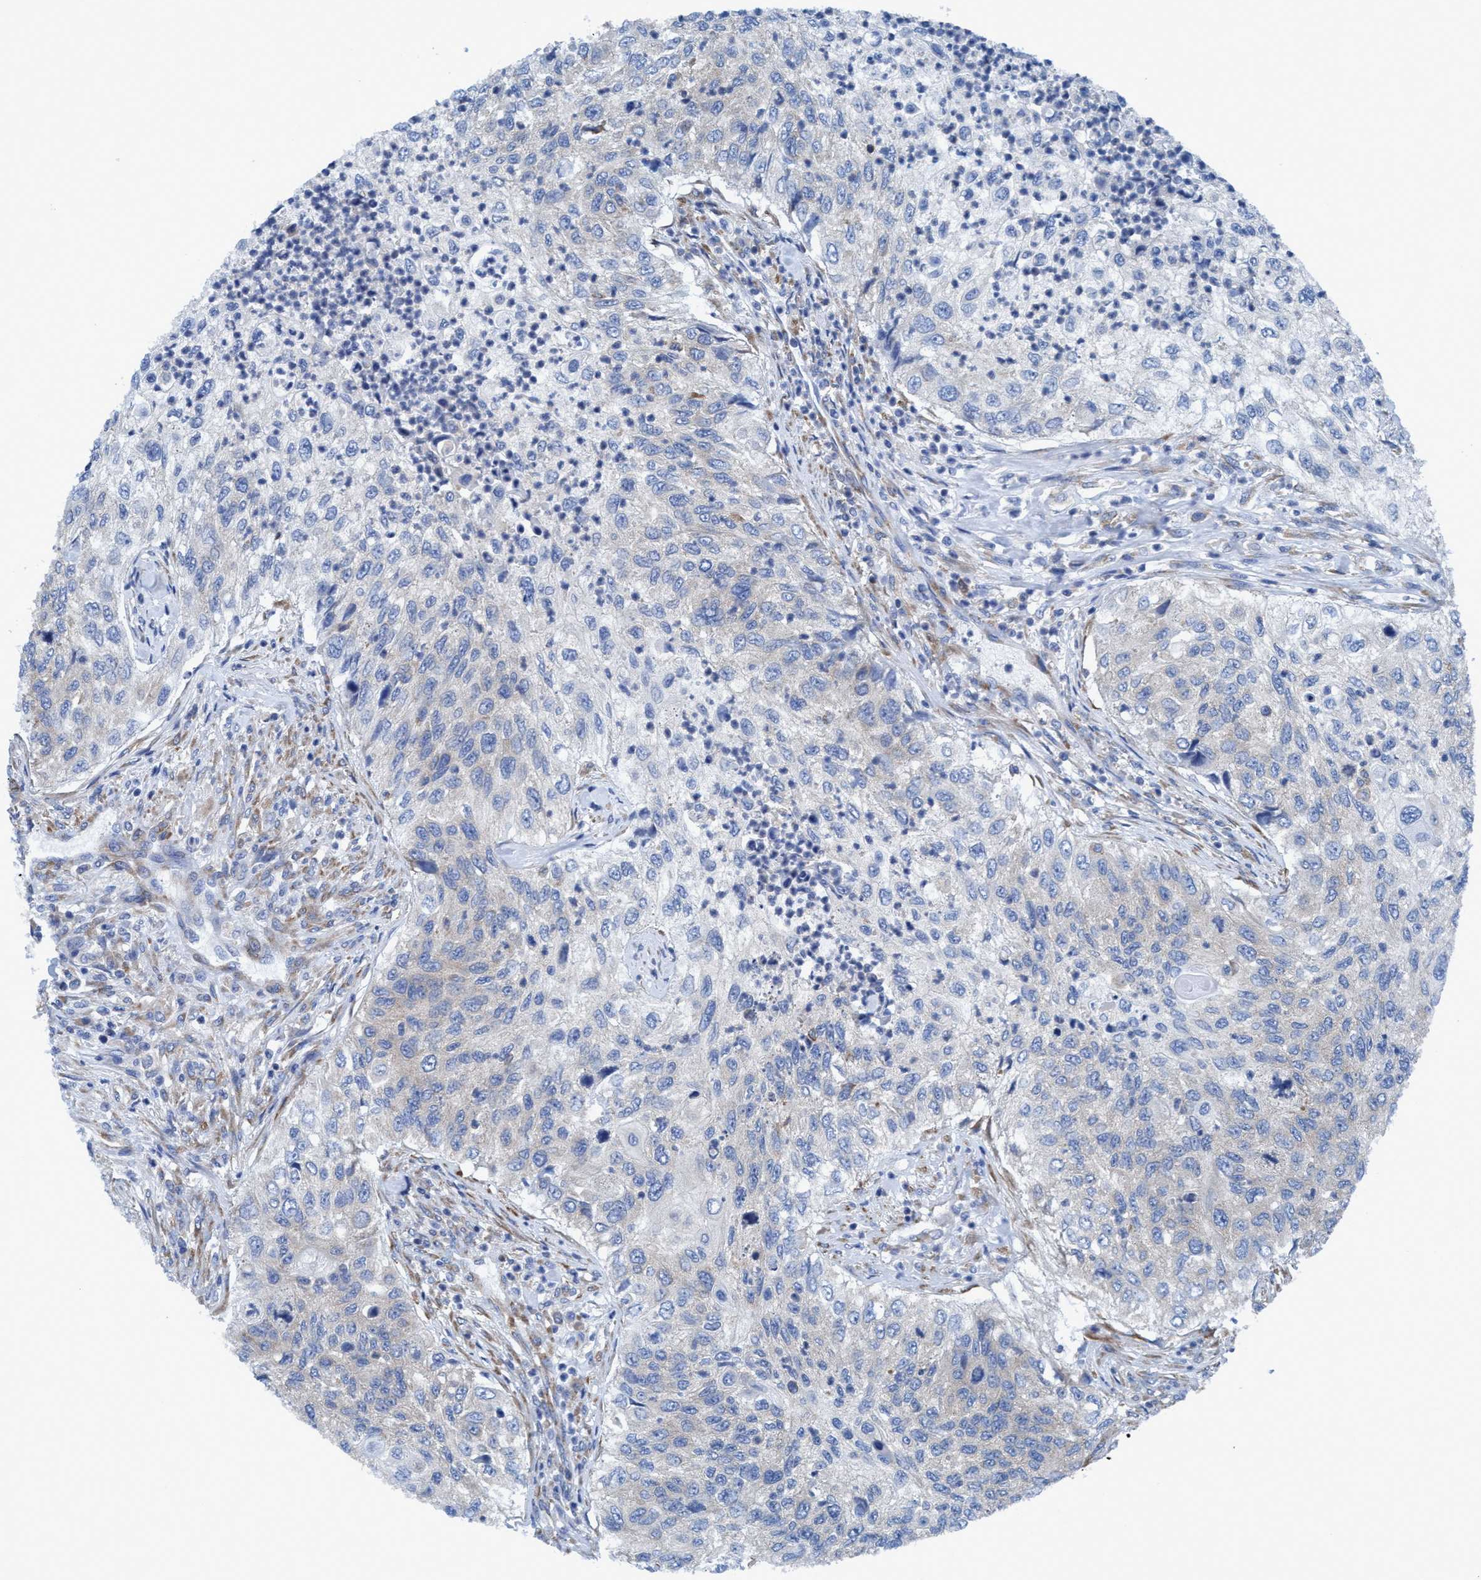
{"staining": {"intensity": "negative", "quantity": "none", "location": "none"}, "tissue": "urothelial cancer", "cell_type": "Tumor cells", "image_type": "cancer", "snomed": [{"axis": "morphology", "description": "Urothelial carcinoma, High grade"}, {"axis": "topography", "description": "Urinary bladder"}], "caption": "IHC photomicrograph of human urothelial cancer stained for a protein (brown), which displays no staining in tumor cells.", "gene": "NMT1", "patient": {"sex": "female", "age": 60}}